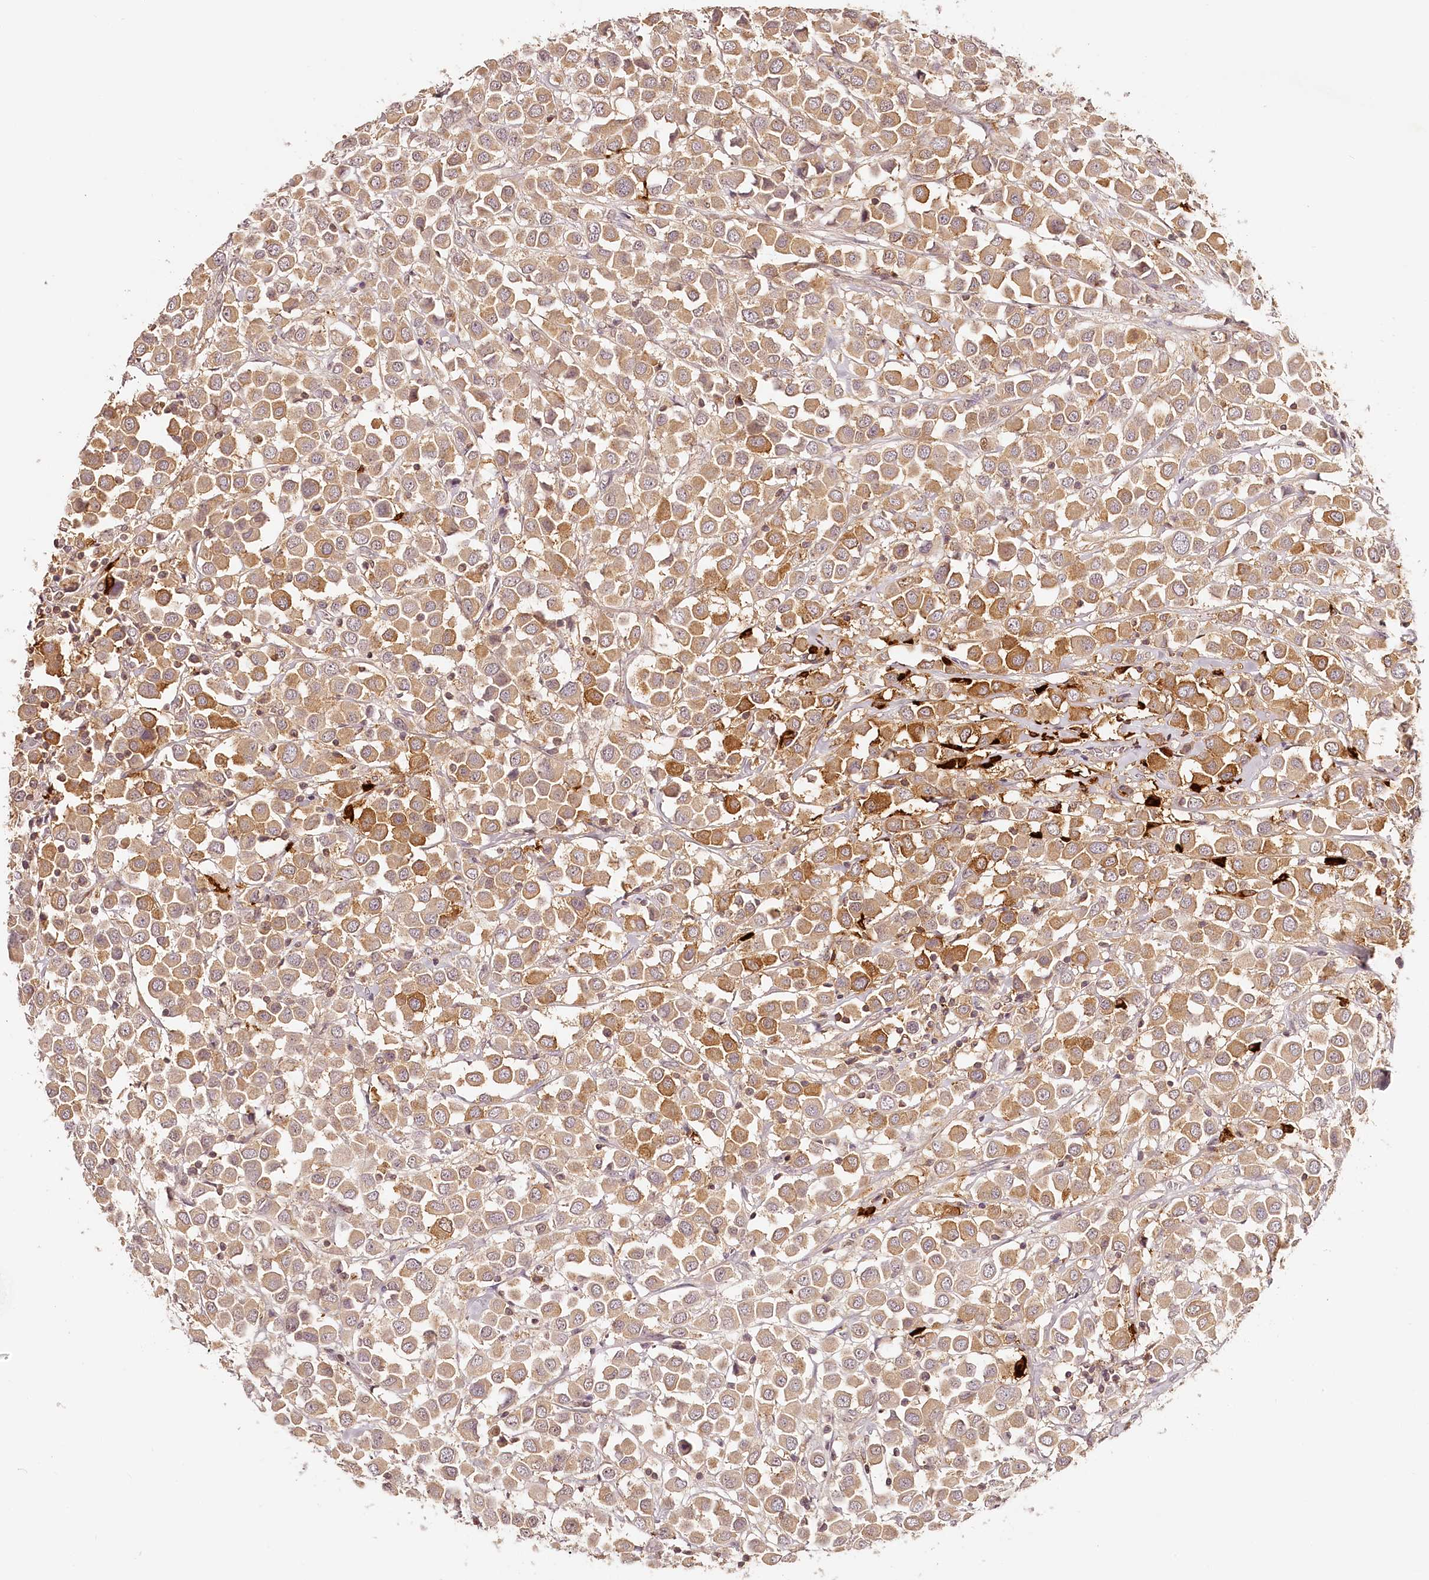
{"staining": {"intensity": "moderate", "quantity": "25%-75%", "location": "cytoplasmic/membranous"}, "tissue": "breast cancer", "cell_type": "Tumor cells", "image_type": "cancer", "snomed": [{"axis": "morphology", "description": "Duct carcinoma"}, {"axis": "topography", "description": "Breast"}], "caption": "Approximately 25%-75% of tumor cells in breast cancer show moderate cytoplasmic/membranous protein positivity as visualized by brown immunohistochemical staining.", "gene": "SYNGR1", "patient": {"sex": "female", "age": 61}}